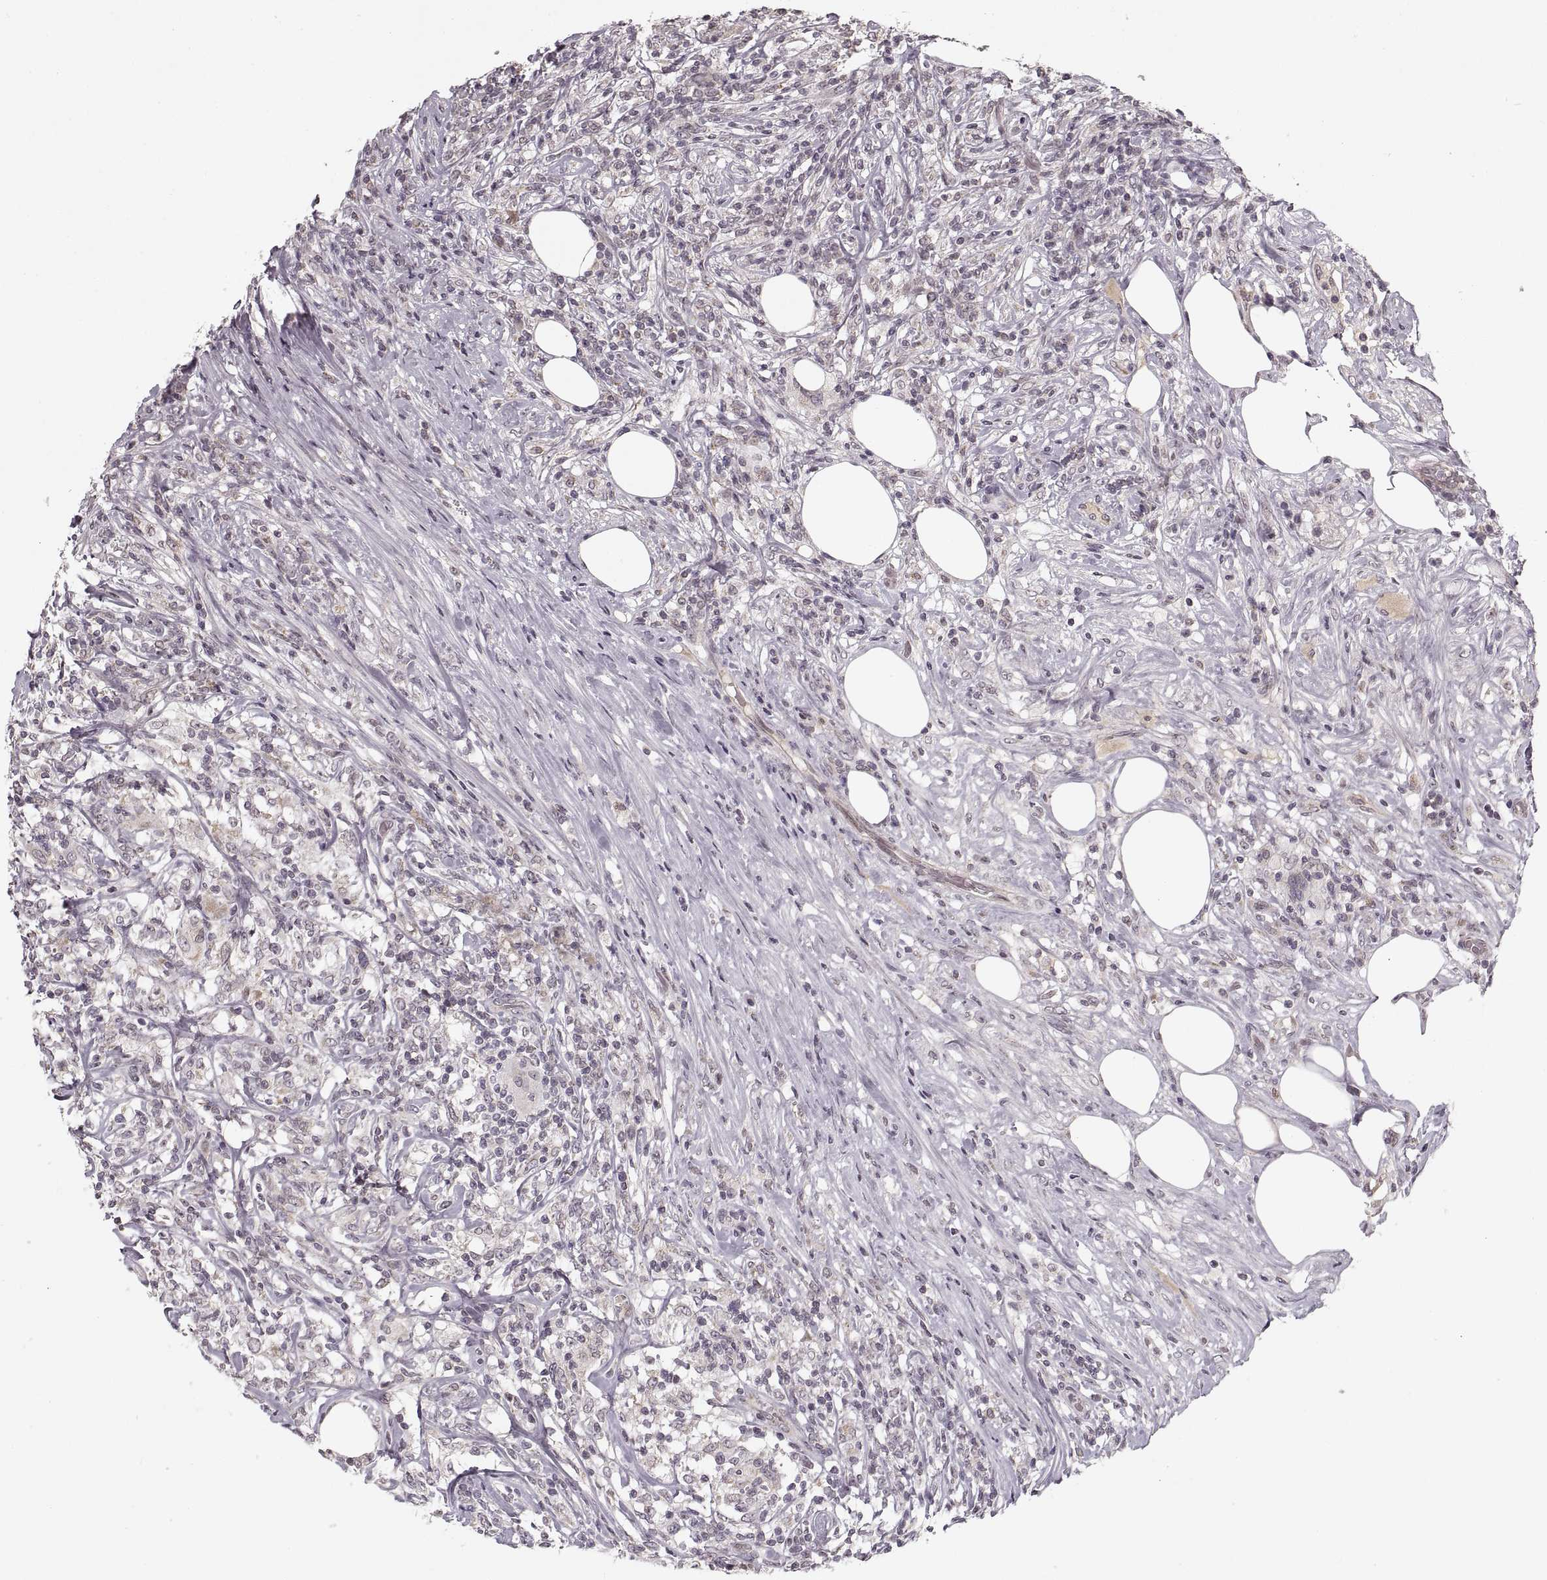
{"staining": {"intensity": "negative", "quantity": "none", "location": "none"}, "tissue": "lymphoma", "cell_type": "Tumor cells", "image_type": "cancer", "snomed": [{"axis": "morphology", "description": "Malignant lymphoma, non-Hodgkin's type, High grade"}, {"axis": "topography", "description": "Lymph node"}], "caption": "Immunohistochemical staining of human lymphoma displays no significant positivity in tumor cells. (DAB (3,3'-diaminobenzidine) immunohistochemistry, high magnification).", "gene": "ASIC3", "patient": {"sex": "female", "age": 84}}